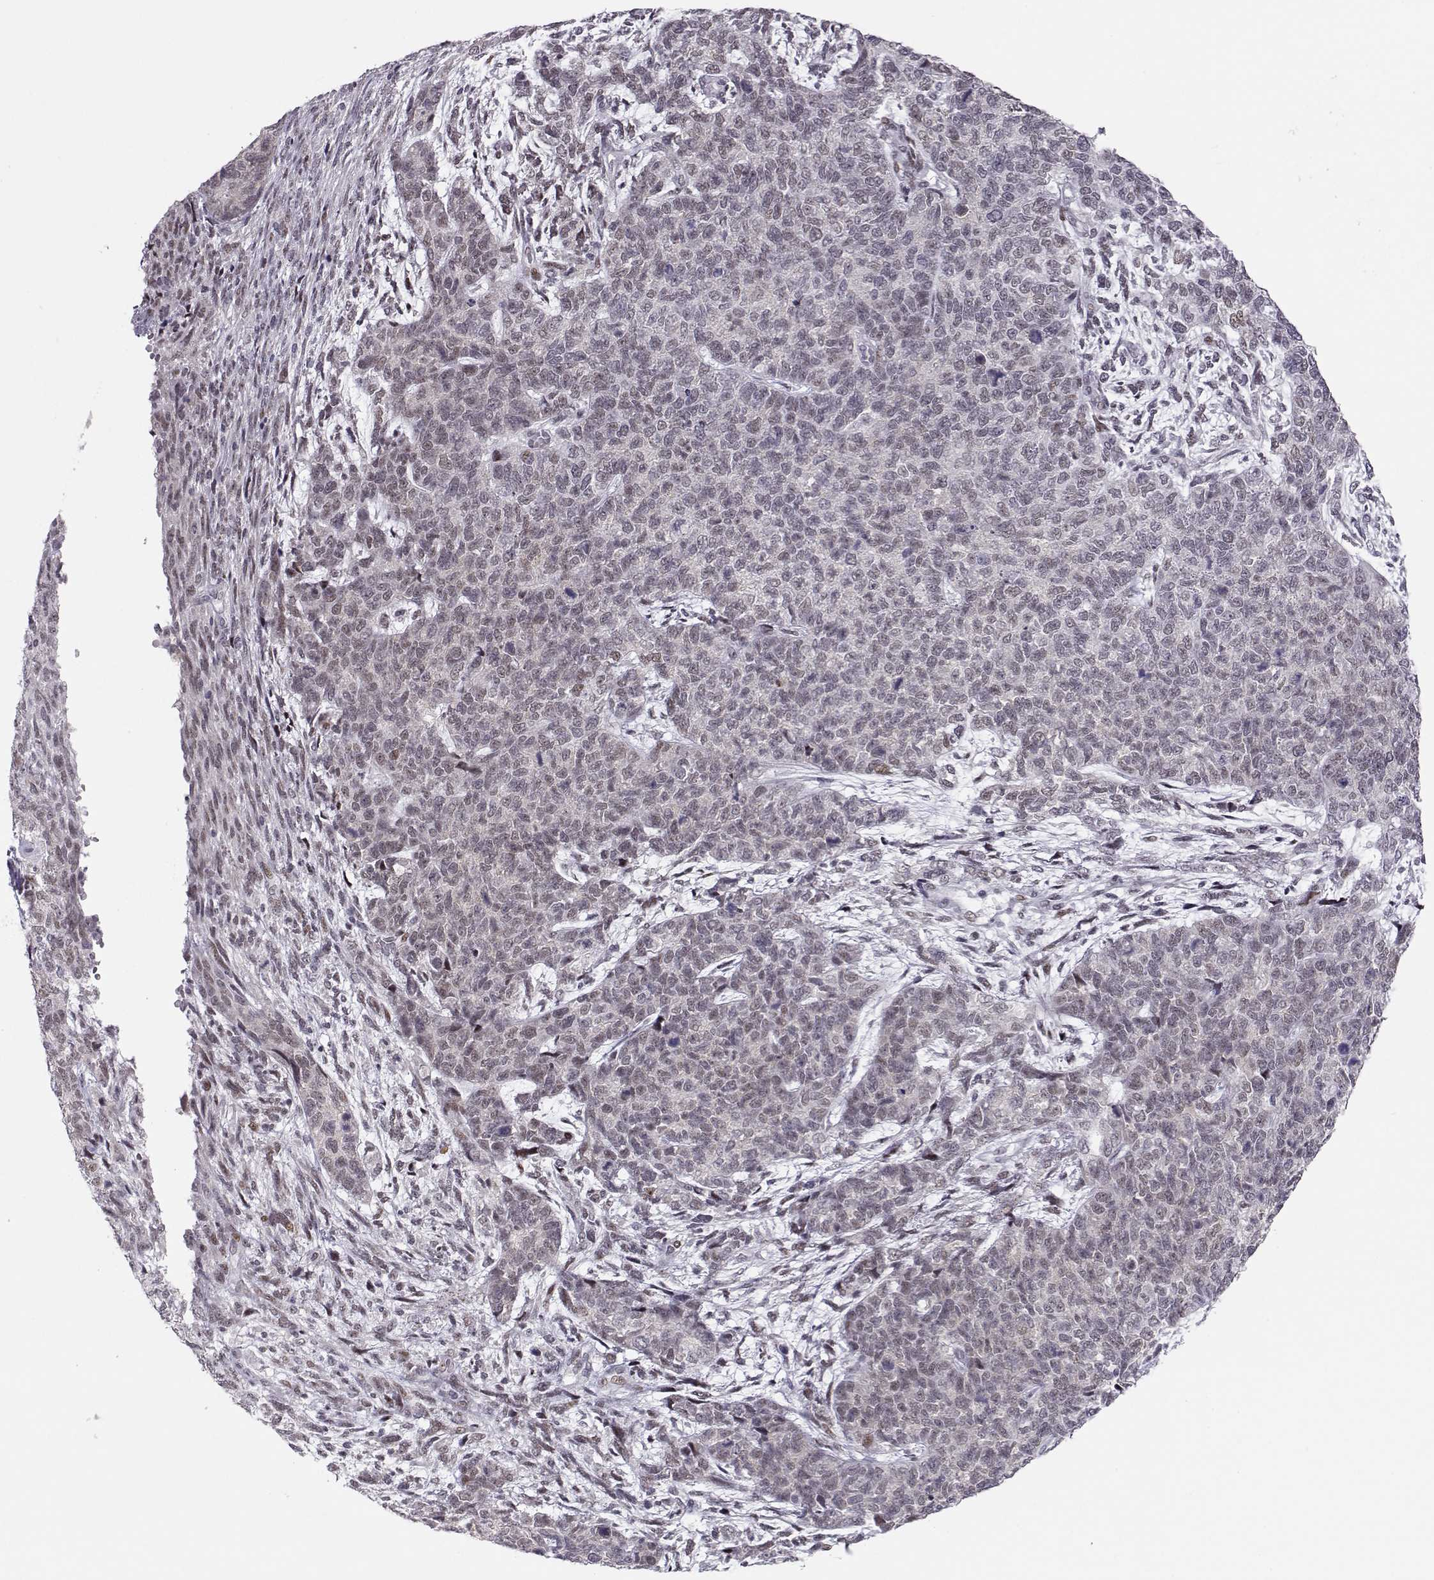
{"staining": {"intensity": "negative", "quantity": "none", "location": "none"}, "tissue": "cervical cancer", "cell_type": "Tumor cells", "image_type": "cancer", "snomed": [{"axis": "morphology", "description": "Squamous cell carcinoma, NOS"}, {"axis": "topography", "description": "Cervix"}], "caption": "This is an IHC histopathology image of cervical squamous cell carcinoma. There is no expression in tumor cells.", "gene": "SIX6", "patient": {"sex": "female", "age": 63}}